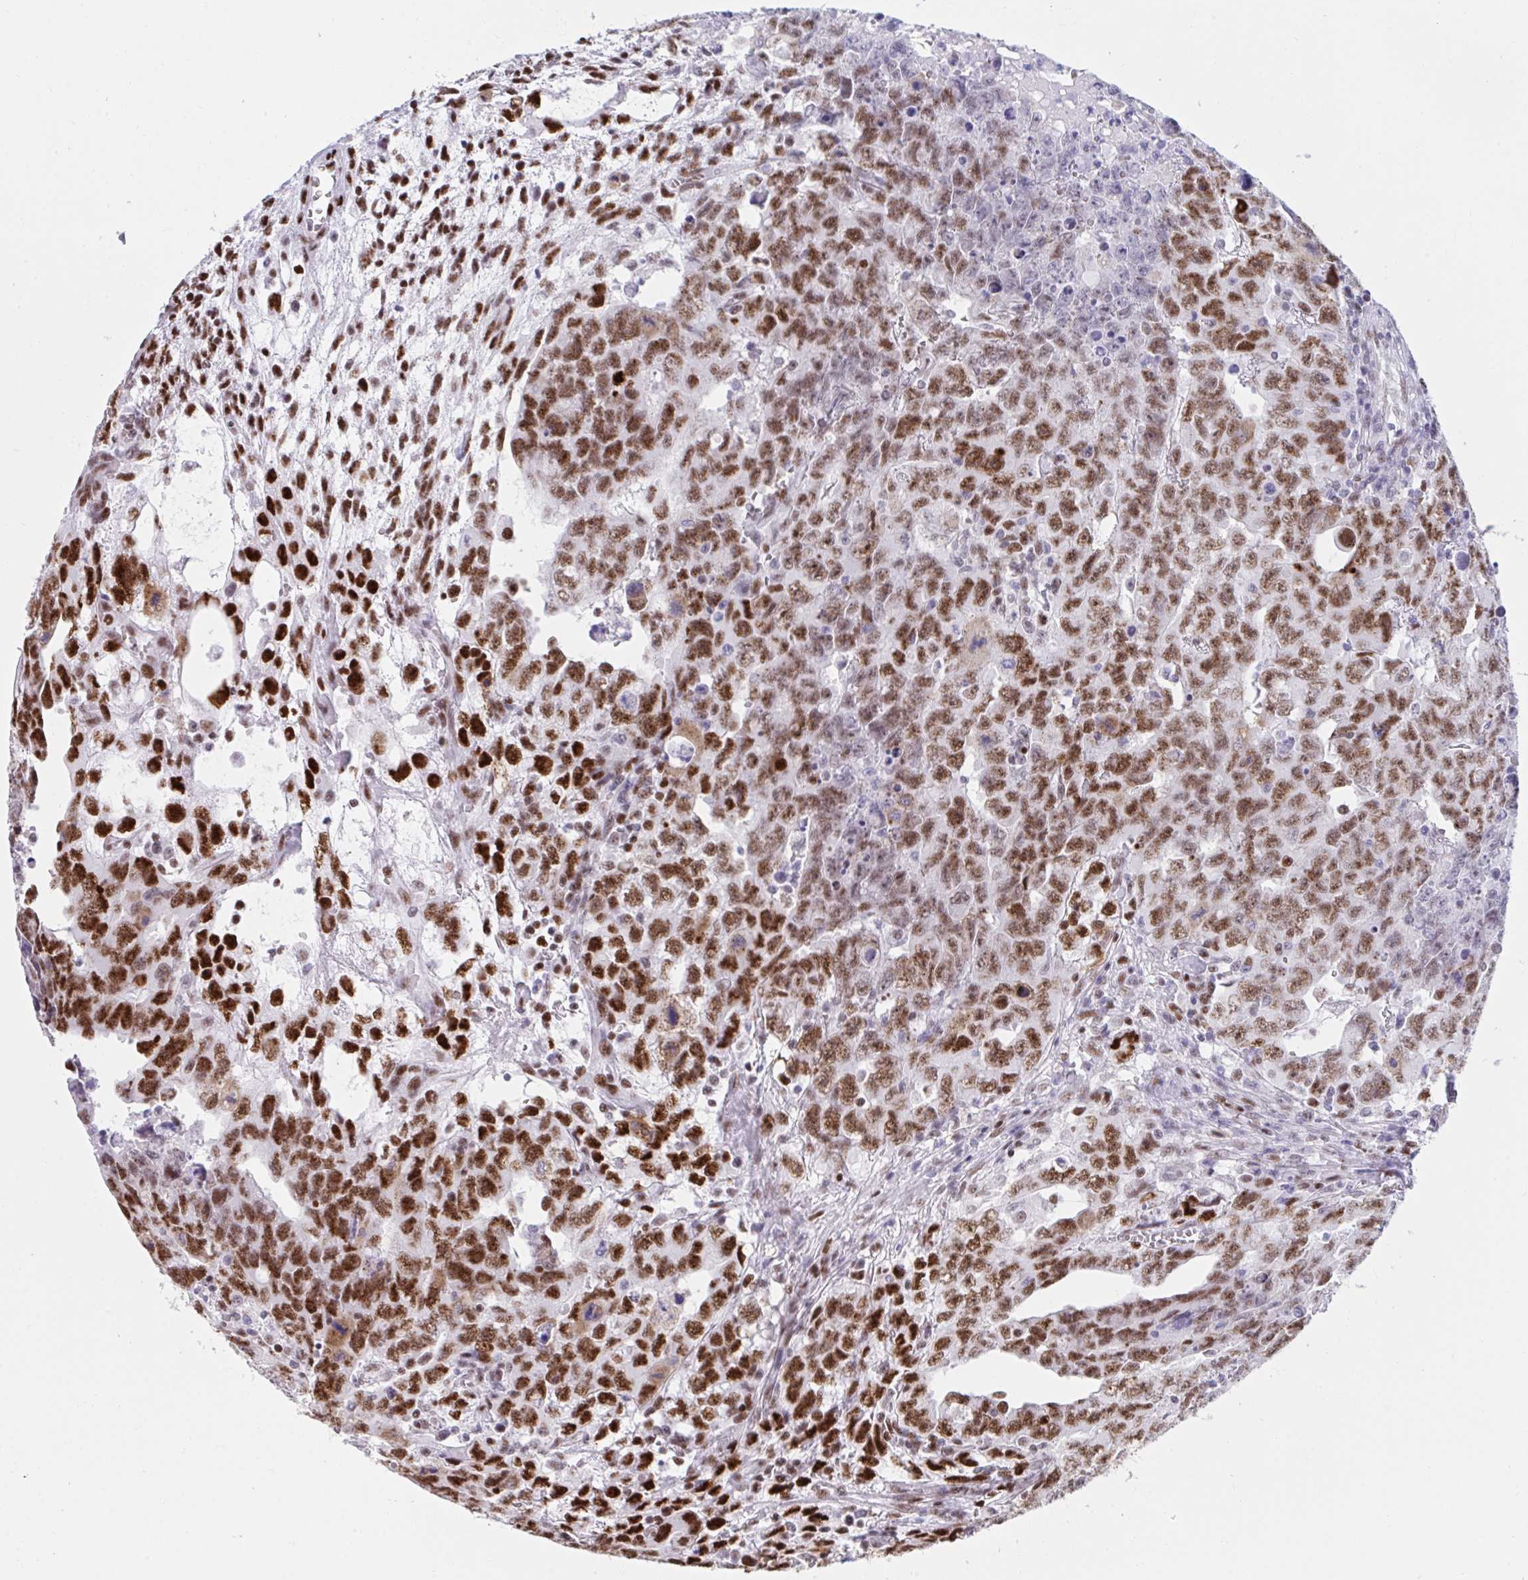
{"staining": {"intensity": "strong", "quantity": ">75%", "location": "nuclear"}, "tissue": "testis cancer", "cell_type": "Tumor cells", "image_type": "cancer", "snomed": [{"axis": "morphology", "description": "Carcinoma, Embryonal, NOS"}, {"axis": "topography", "description": "Testis"}], "caption": "Approximately >75% of tumor cells in embryonal carcinoma (testis) reveal strong nuclear protein expression as visualized by brown immunohistochemical staining.", "gene": "IKZF2", "patient": {"sex": "male", "age": 24}}